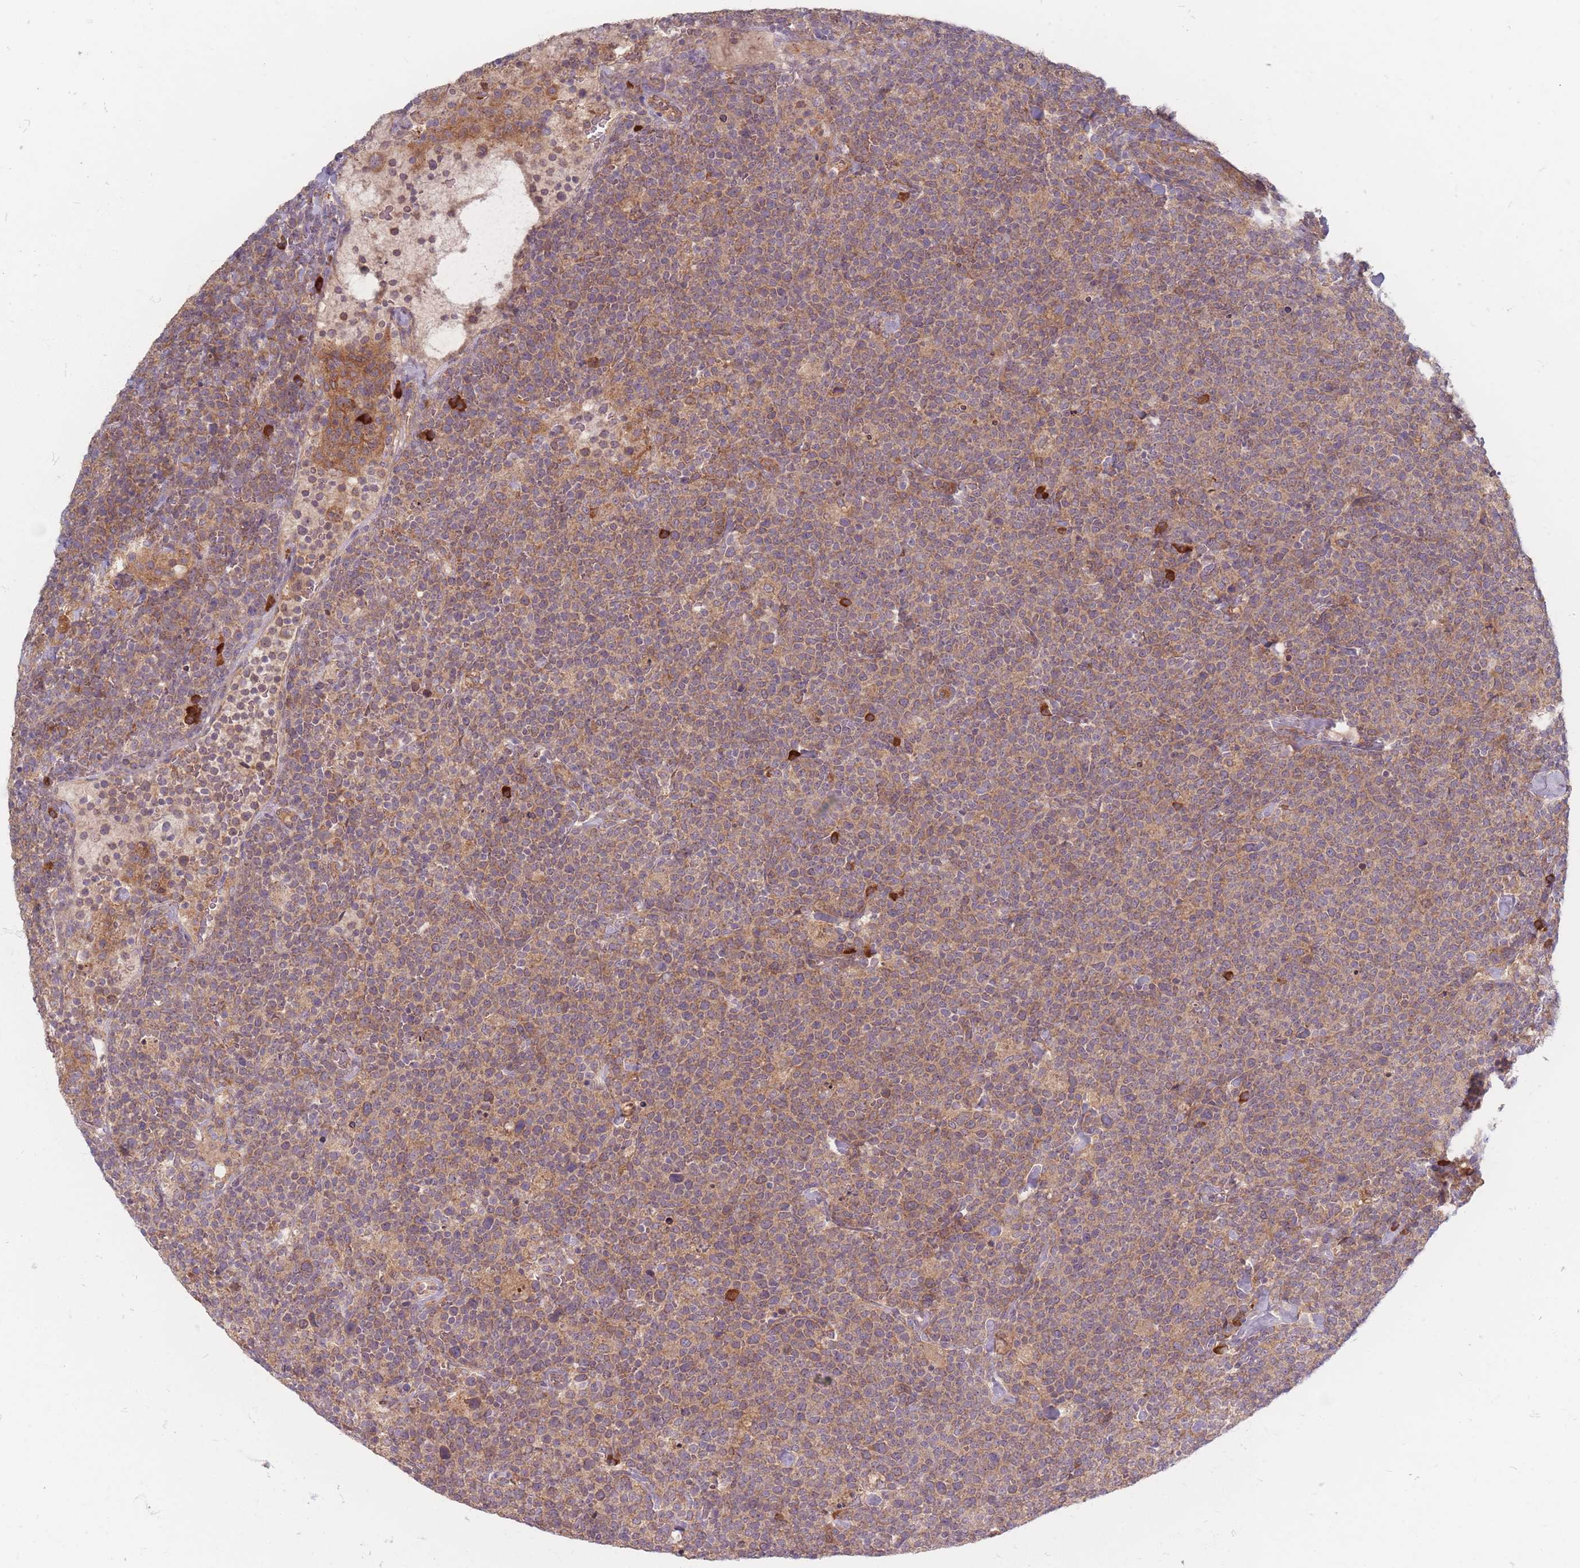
{"staining": {"intensity": "weak", "quantity": "25%-75%", "location": "cytoplasmic/membranous"}, "tissue": "lymphoma", "cell_type": "Tumor cells", "image_type": "cancer", "snomed": [{"axis": "morphology", "description": "Malignant lymphoma, non-Hodgkin's type, High grade"}, {"axis": "topography", "description": "Lymph node"}], "caption": "Malignant lymphoma, non-Hodgkin's type (high-grade) stained for a protein demonstrates weak cytoplasmic/membranous positivity in tumor cells. (DAB = brown stain, brightfield microscopy at high magnification).", "gene": "SMIM14", "patient": {"sex": "male", "age": 61}}